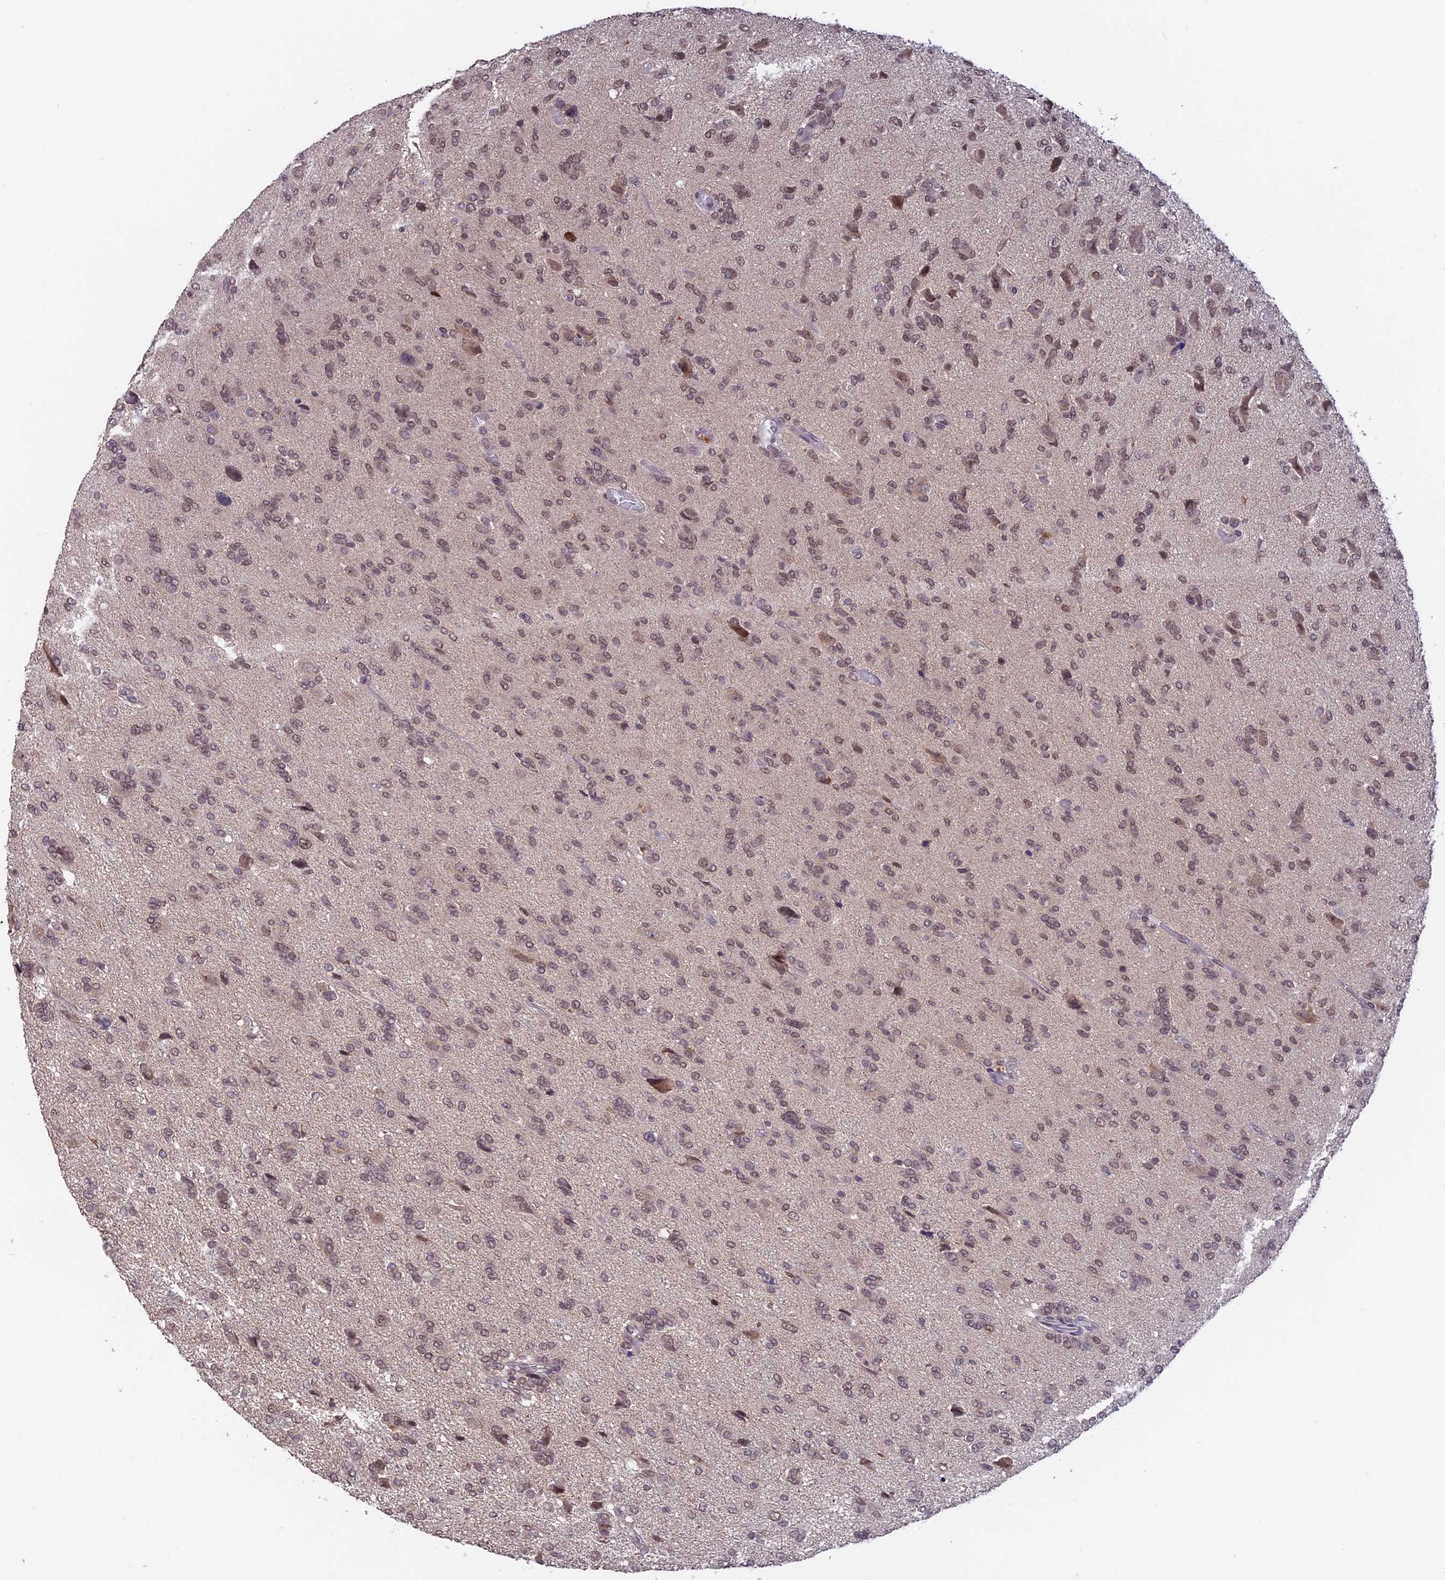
{"staining": {"intensity": "weak", "quantity": "25%-75%", "location": "nuclear"}, "tissue": "glioma", "cell_type": "Tumor cells", "image_type": "cancer", "snomed": [{"axis": "morphology", "description": "Glioma, malignant, High grade"}, {"axis": "topography", "description": "Brain"}], "caption": "Immunohistochemistry (IHC) staining of malignant glioma (high-grade), which reveals low levels of weak nuclear expression in about 25%-75% of tumor cells indicating weak nuclear protein expression. The staining was performed using DAB (3,3'-diaminobenzidine) (brown) for protein detection and nuclei were counterstained in hematoxylin (blue).", "gene": "RFC5", "patient": {"sex": "female", "age": 59}}